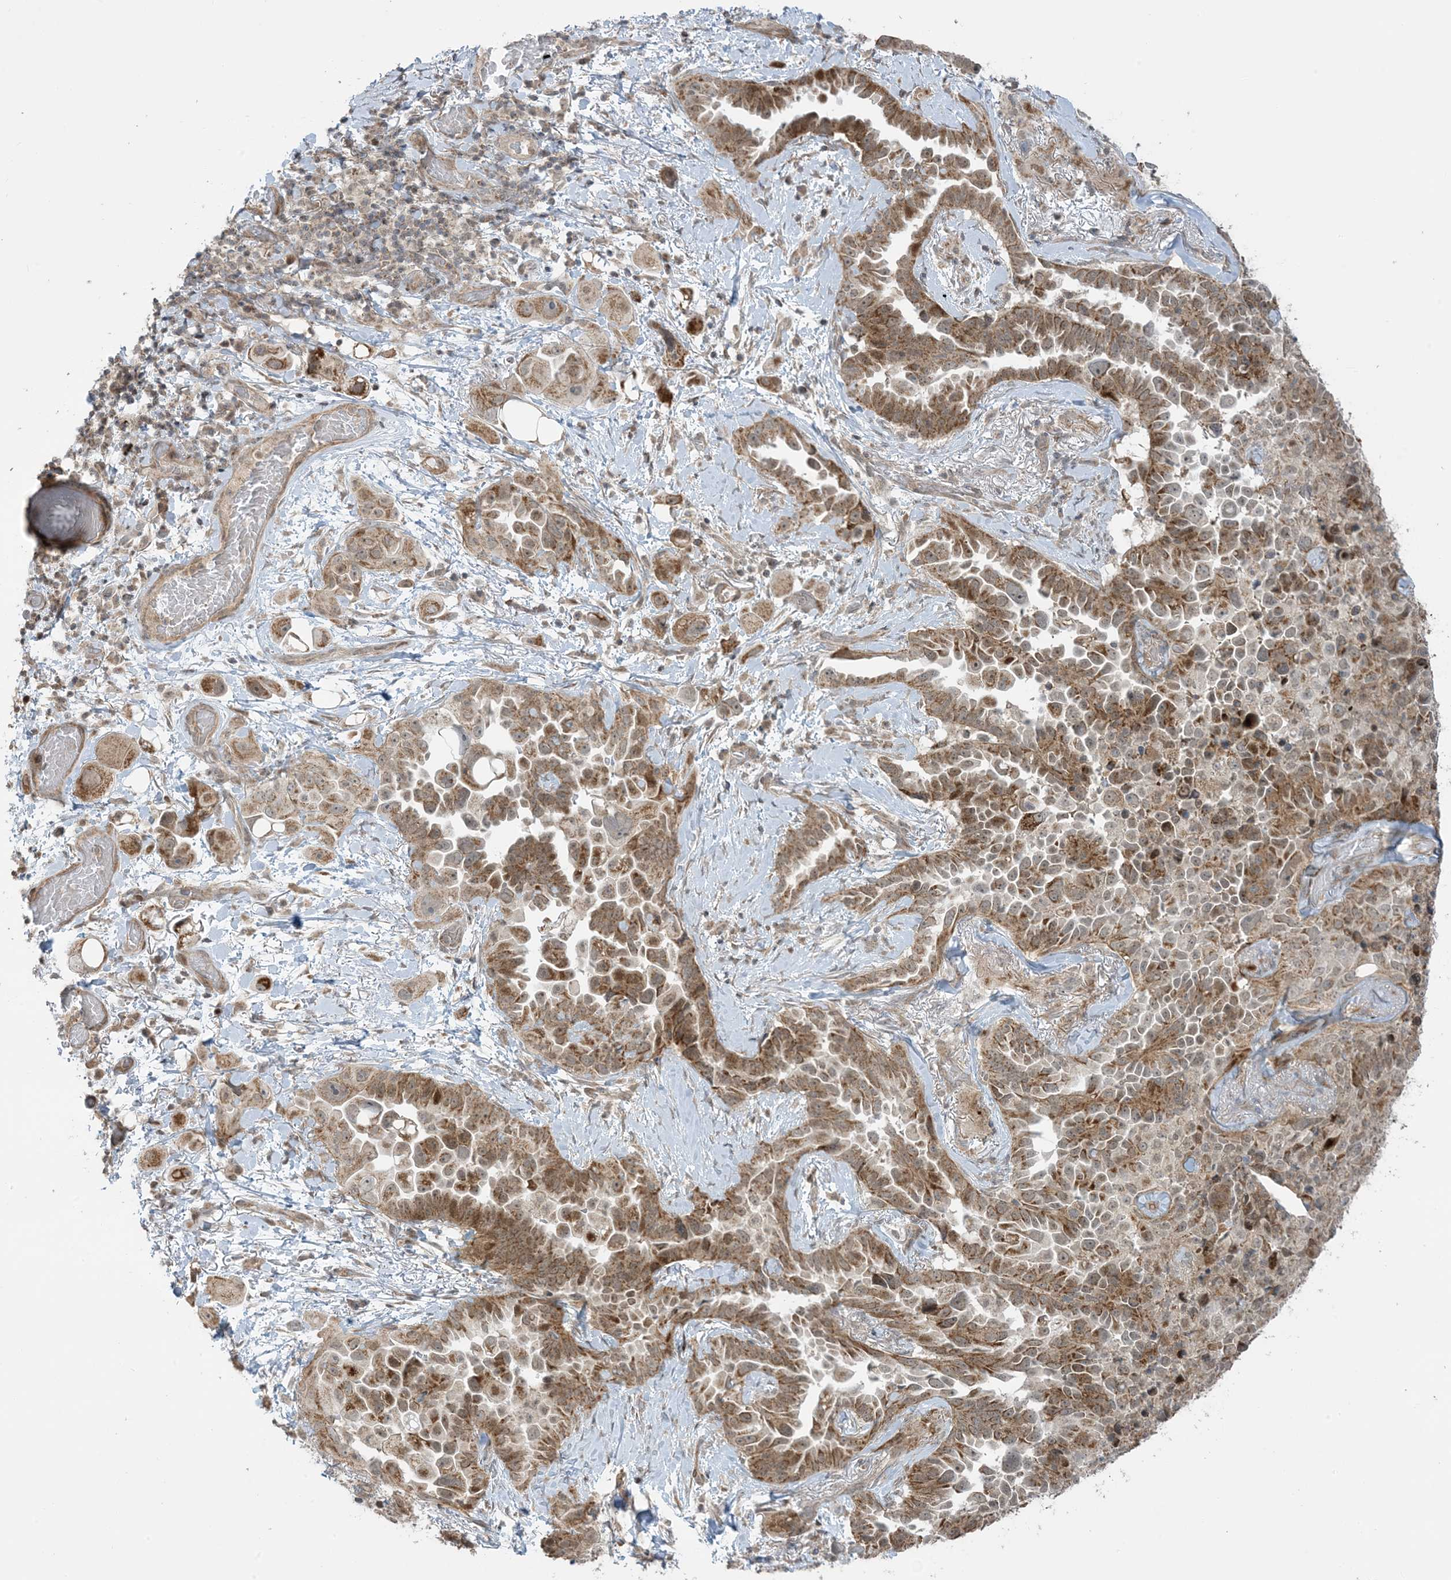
{"staining": {"intensity": "moderate", "quantity": ">75%", "location": "cytoplasmic/membranous"}, "tissue": "lung cancer", "cell_type": "Tumor cells", "image_type": "cancer", "snomed": [{"axis": "morphology", "description": "Adenocarcinoma, NOS"}, {"axis": "topography", "description": "Lung"}], "caption": "Immunohistochemical staining of human lung cancer (adenocarcinoma) exhibits medium levels of moderate cytoplasmic/membranous expression in about >75% of tumor cells. (brown staining indicates protein expression, while blue staining denotes nuclei).", "gene": "PHLDB2", "patient": {"sex": "female", "age": 67}}